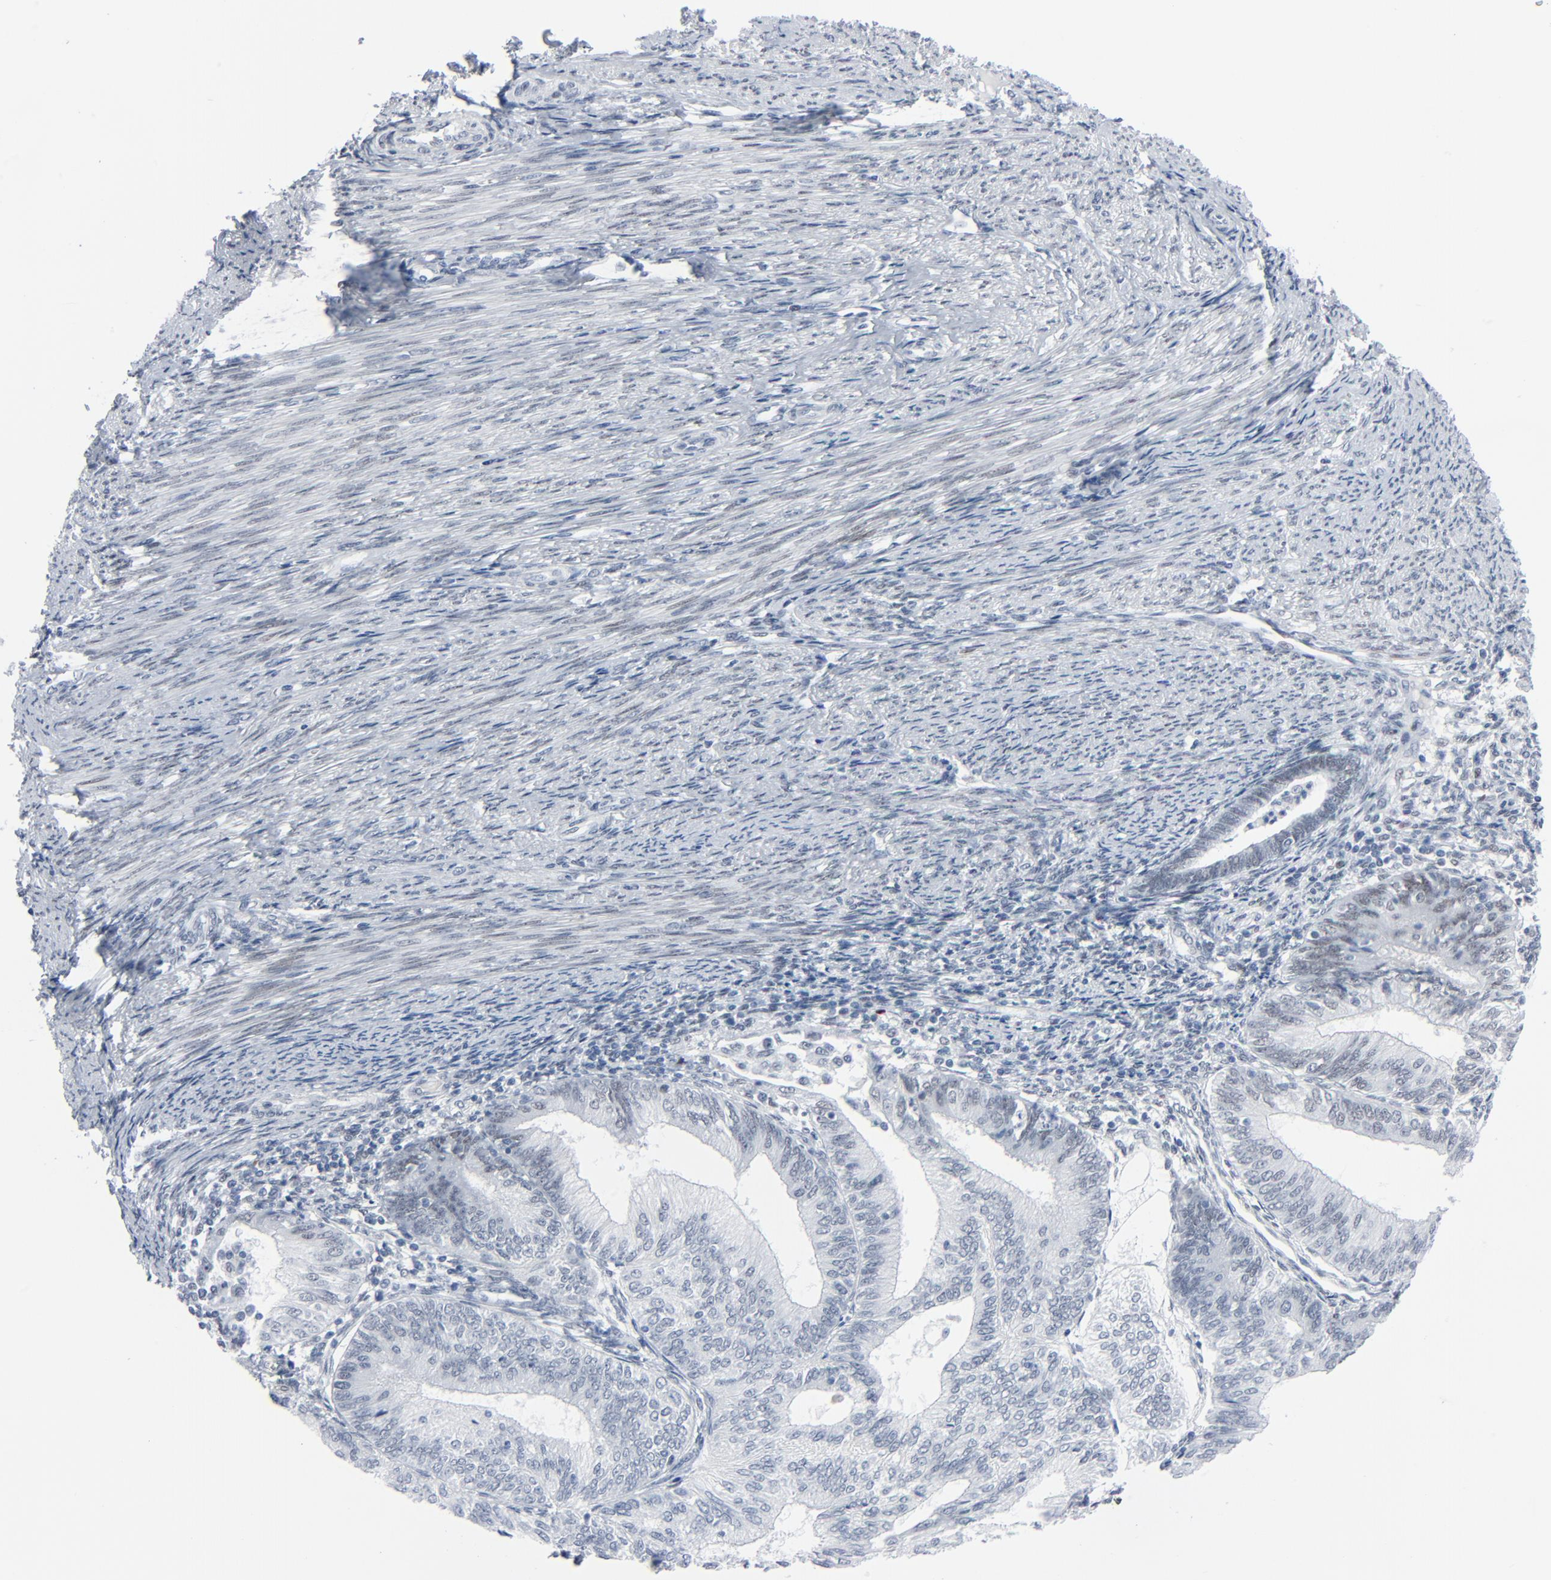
{"staining": {"intensity": "weak", "quantity": "<25%", "location": "nuclear"}, "tissue": "endometrial cancer", "cell_type": "Tumor cells", "image_type": "cancer", "snomed": [{"axis": "morphology", "description": "Adenocarcinoma, NOS"}, {"axis": "topography", "description": "Endometrium"}], "caption": "An immunohistochemistry (IHC) photomicrograph of endometrial cancer is shown. There is no staining in tumor cells of endometrial cancer.", "gene": "SIRT1", "patient": {"sex": "female", "age": 55}}